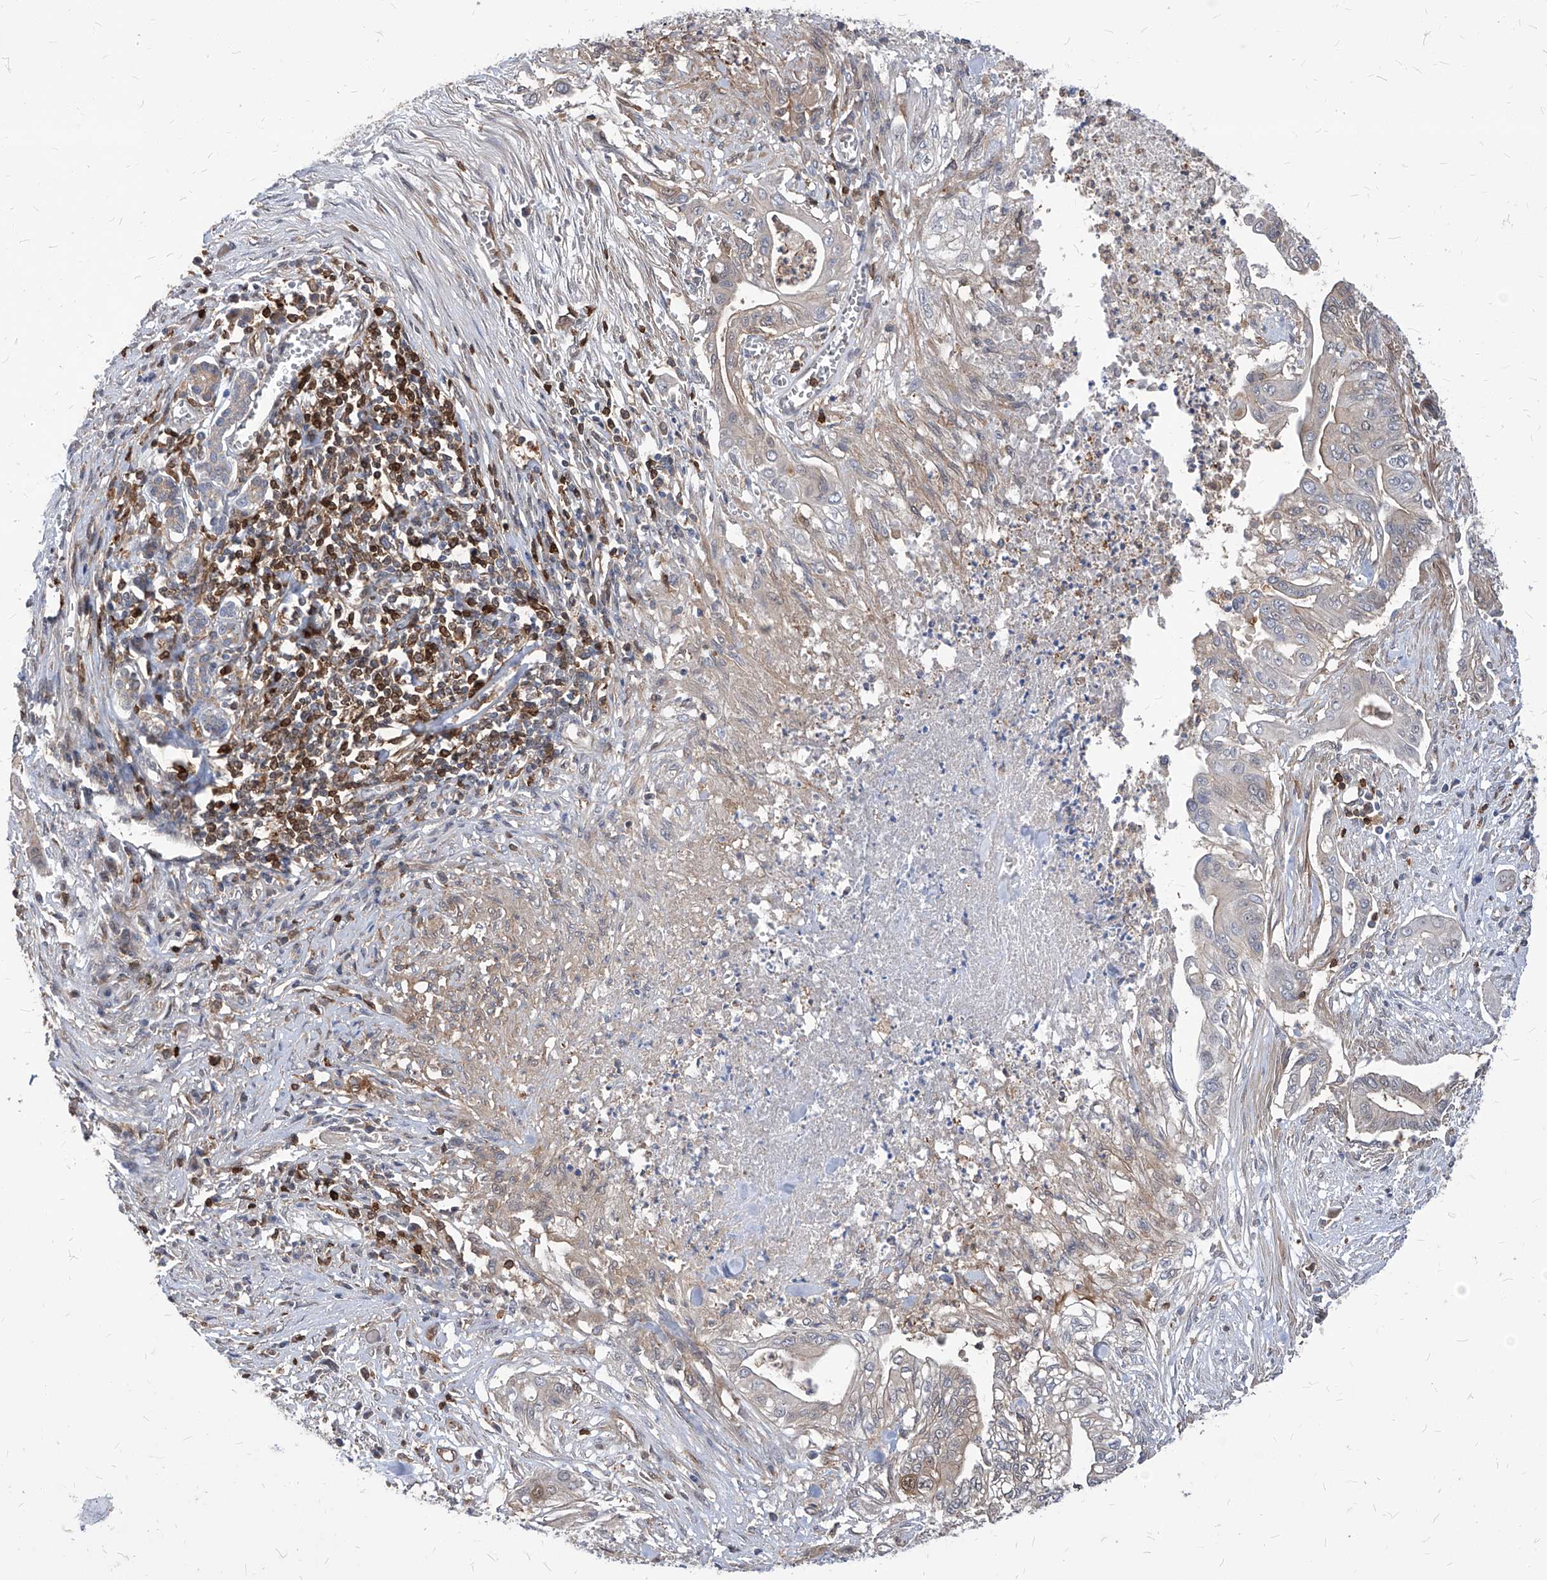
{"staining": {"intensity": "weak", "quantity": "<25%", "location": "cytoplasmic/membranous"}, "tissue": "pancreatic cancer", "cell_type": "Tumor cells", "image_type": "cancer", "snomed": [{"axis": "morphology", "description": "Adenocarcinoma, NOS"}, {"axis": "topography", "description": "Pancreas"}], "caption": "Tumor cells show no significant protein positivity in pancreatic cancer.", "gene": "ABRACL", "patient": {"sex": "male", "age": 58}}